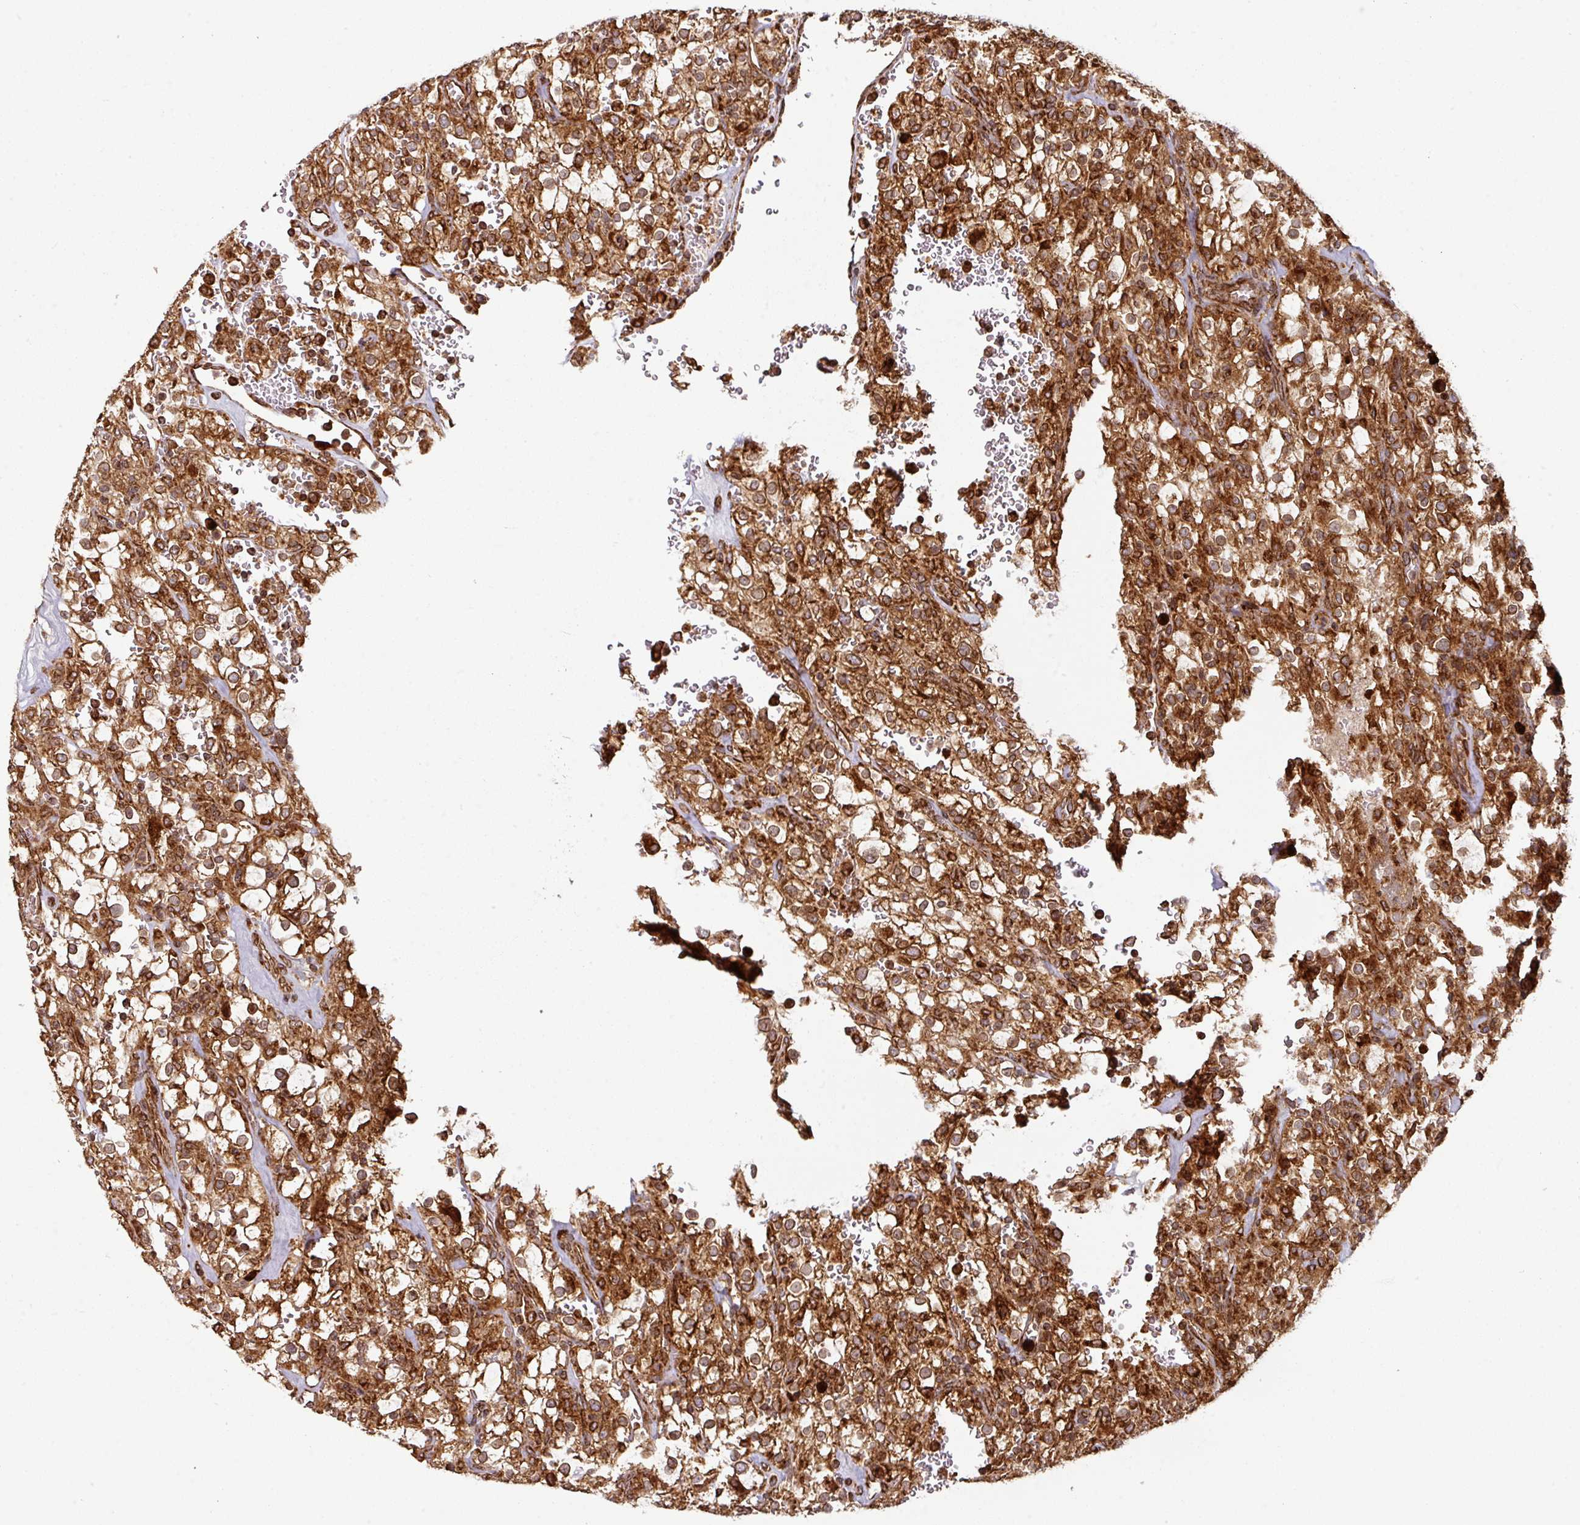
{"staining": {"intensity": "strong", "quantity": ">75%", "location": "cytoplasmic/membranous"}, "tissue": "renal cancer", "cell_type": "Tumor cells", "image_type": "cancer", "snomed": [{"axis": "morphology", "description": "Adenocarcinoma, NOS"}, {"axis": "topography", "description": "Kidney"}], "caption": "Adenocarcinoma (renal) stained with DAB (3,3'-diaminobenzidine) immunohistochemistry (IHC) demonstrates high levels of strong cytoplasmic/membranous expression in approximately >75% of tumor cells.", "gene": "TRAP1", "patient": {"sex": "female", "age": 74}}